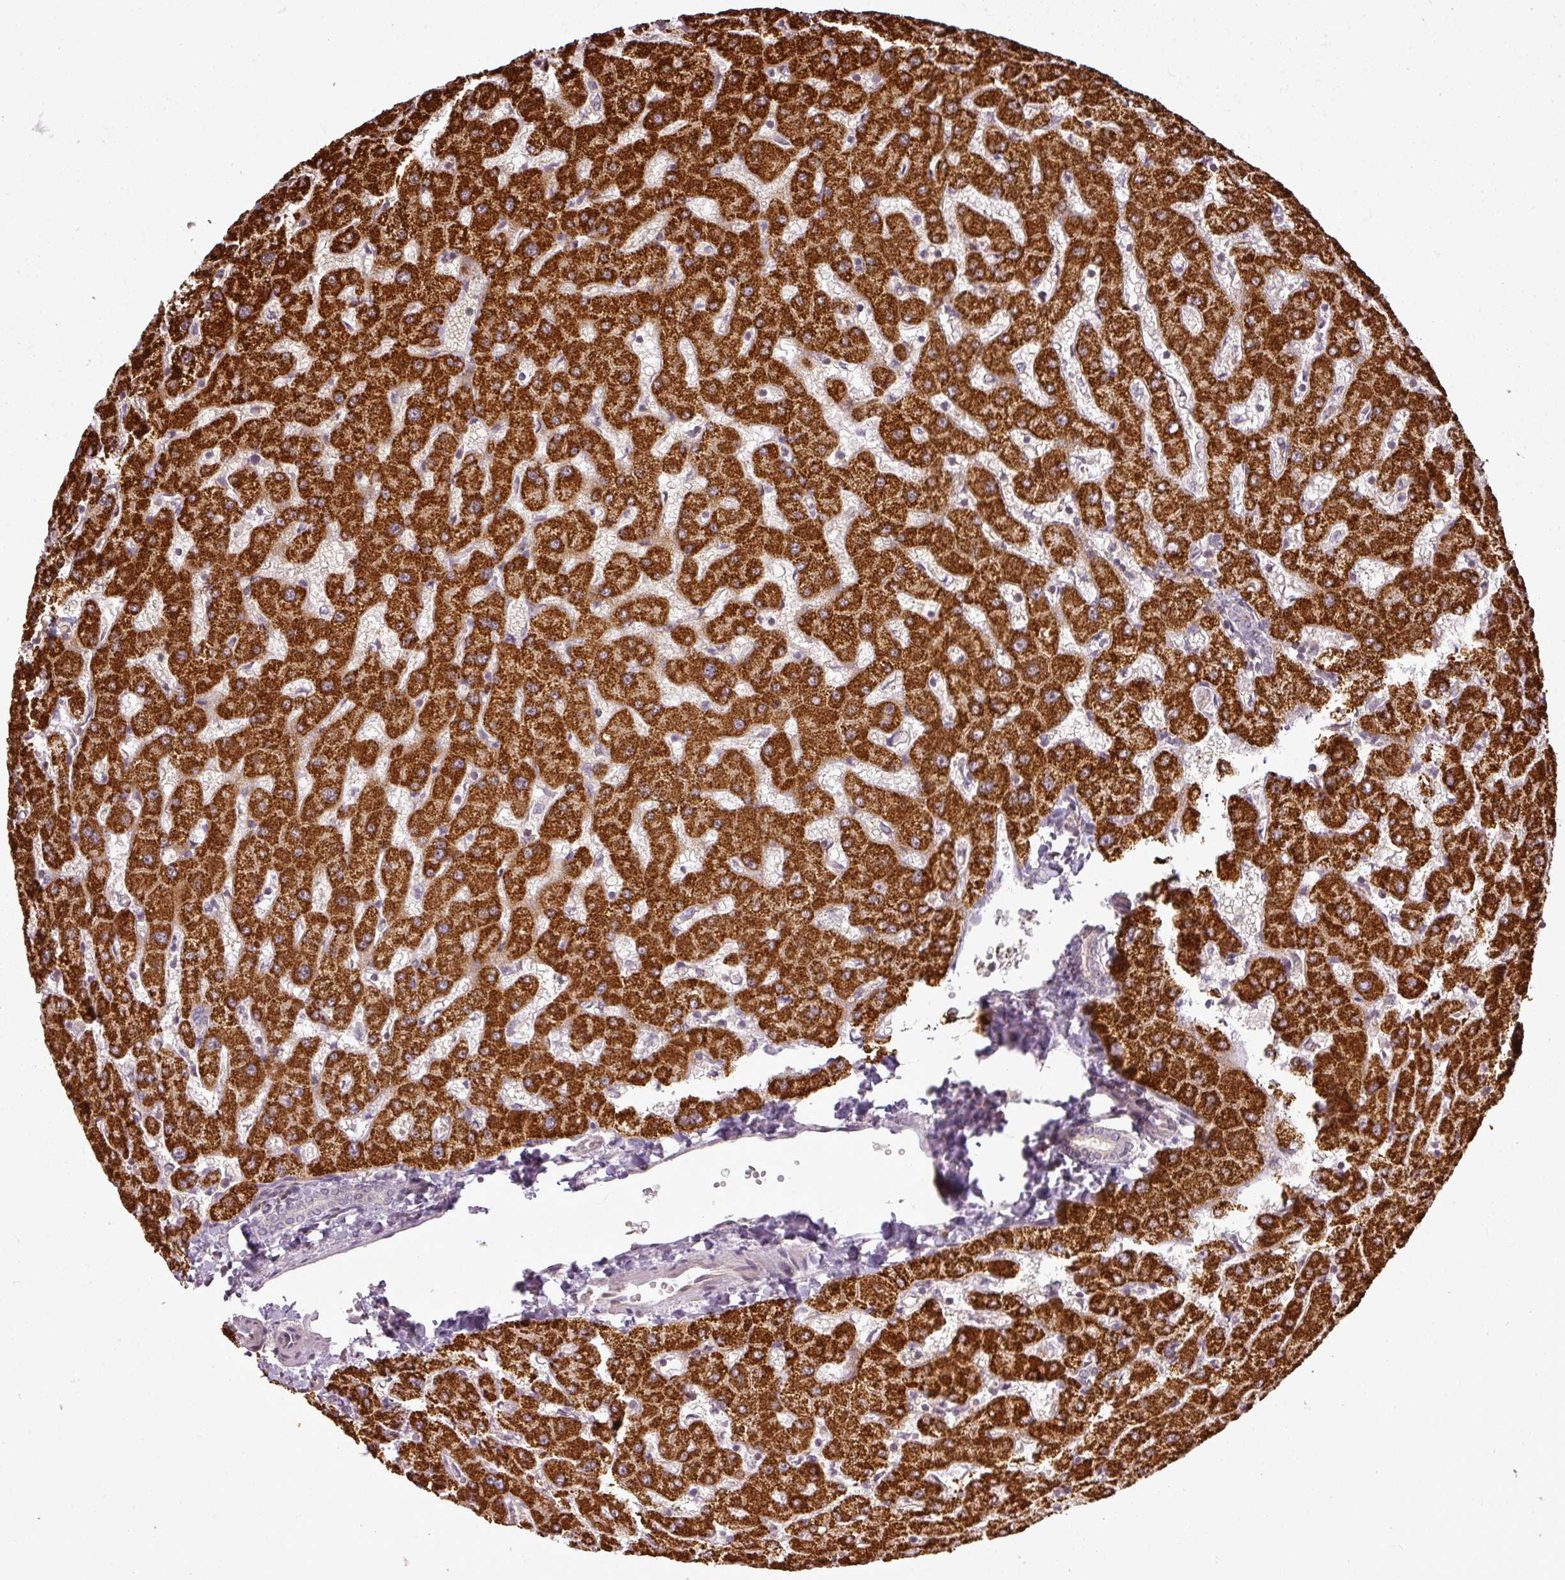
{"staining": {"intensity": "negative", "quantity": "none", "location": "none"}, "tissue": "liver", "cell_type": "Cholangiocytes", "image_type": "normal", "snomed": [{"axis": "morphology", "description": "Normal tissue, NOS"}, {"axis": "topography", "description": "Liver"}], "caption": "IHC photomicrograph of unremarkable liver: liver stained with DAB (3,3'-diaminobenzidine) demonstrates no significant protein staining in cholangiocytes. (DAB immunohistochemistry with hematoxylin counter stain).", "gene": "FAIM", "patient": {"sex": "female", "age": 63}}